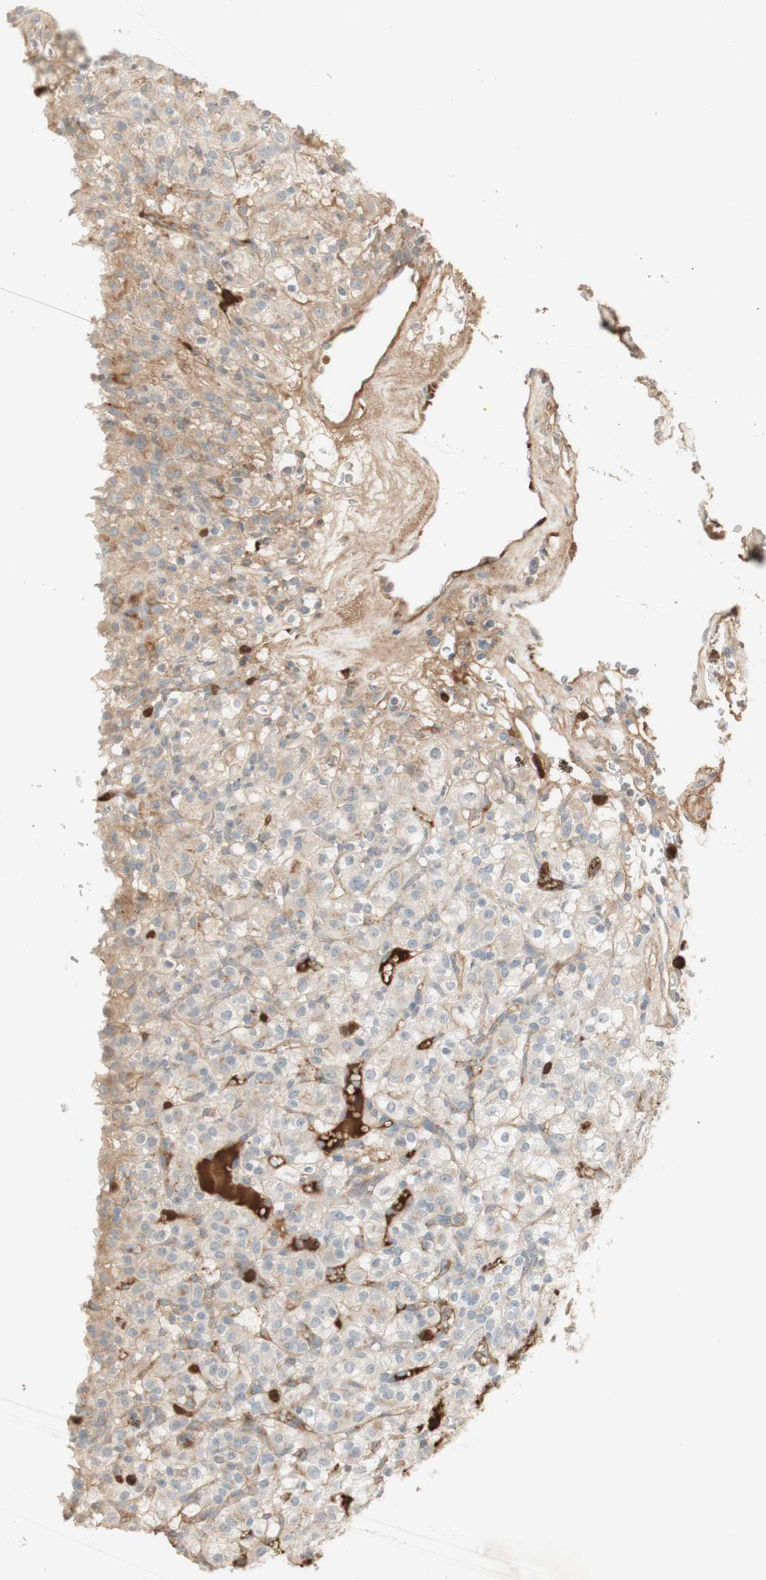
{"staining": {"intensity": "weak", "quantity": "25%-75%", "location": "cytoplasmic/membranous"}, "tissue": "renal cancer", "cell_type": "Tumor cells", "image_type": "cancer", "snomed": [{"axis": "morphology", "description": "Normal tissue, NOS"}, {"axis": "morphology", "description": "Adenocarcinoma, NOS"}, {"axis": "topography", "description": "Kidney"}], "caption": "Immunohistochemistry of adenocarcinoma (renal) reveals low levels of weak cytoplasmic/membranous expression in about 25%-75% of tumor cells.", "gene": "NID1", "patient": {"sex": "female", "age": 72}}